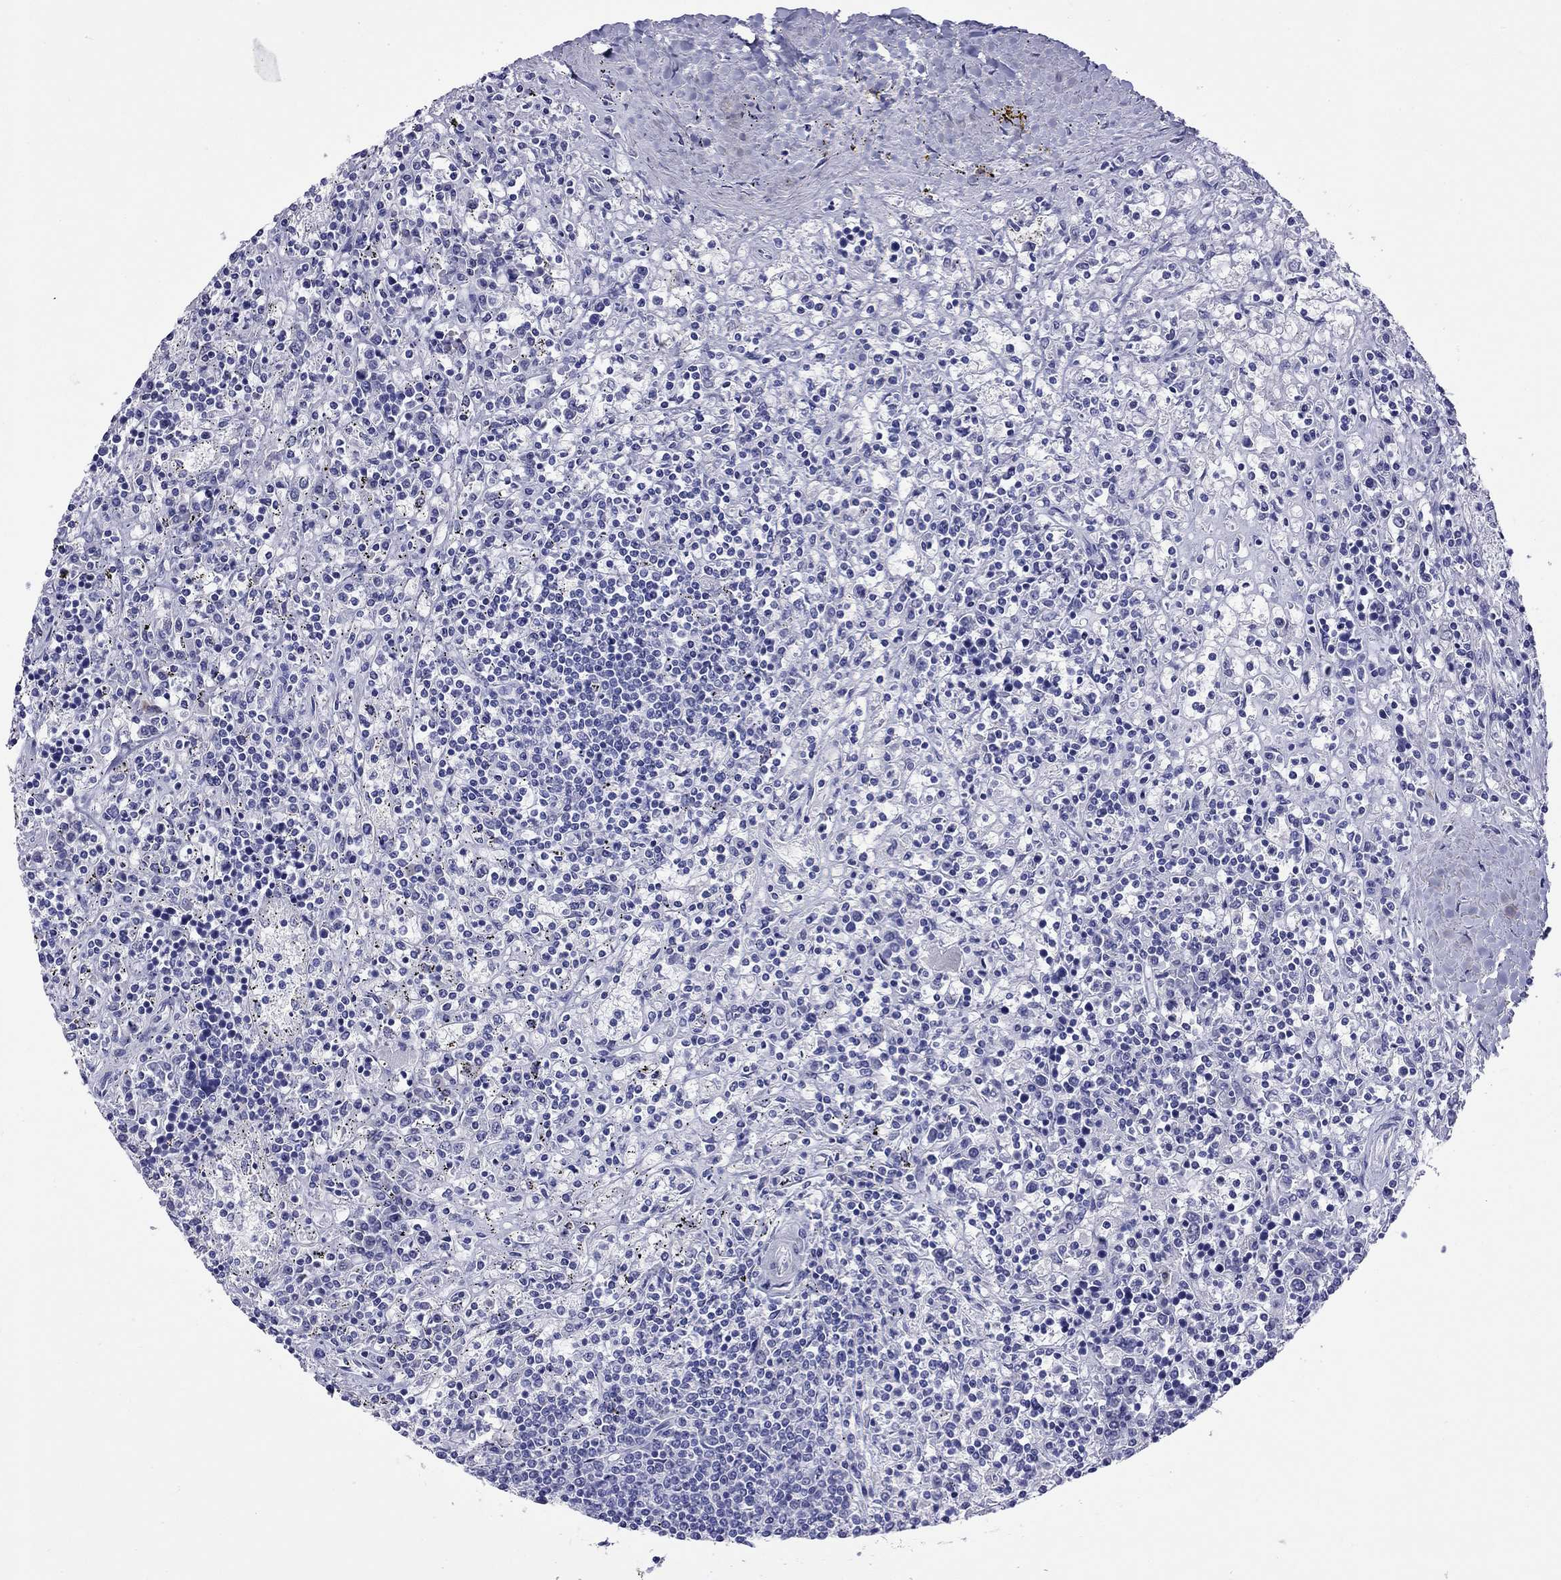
{"staining": {"intensity": "negative", "quantity": "none", "location": "none"}, "tissue": "lymphoma", "cell_type": "Tumor cells", "image_type": "cancer", "snomed": [{"axis": "morphology", "description": "Malignant lymphoma, non-Hodgkin's type, Low grade"}, {"axis": "topography", "description": "Spleen"}], "caption": "Human low-grade malignant lymphoma, non-Hodgkin's type stained for a protein using IHC reveals no positivity in tumor cells.", "gene": "KIAA2012", "patient": {"sex": "male", "age": 62}}